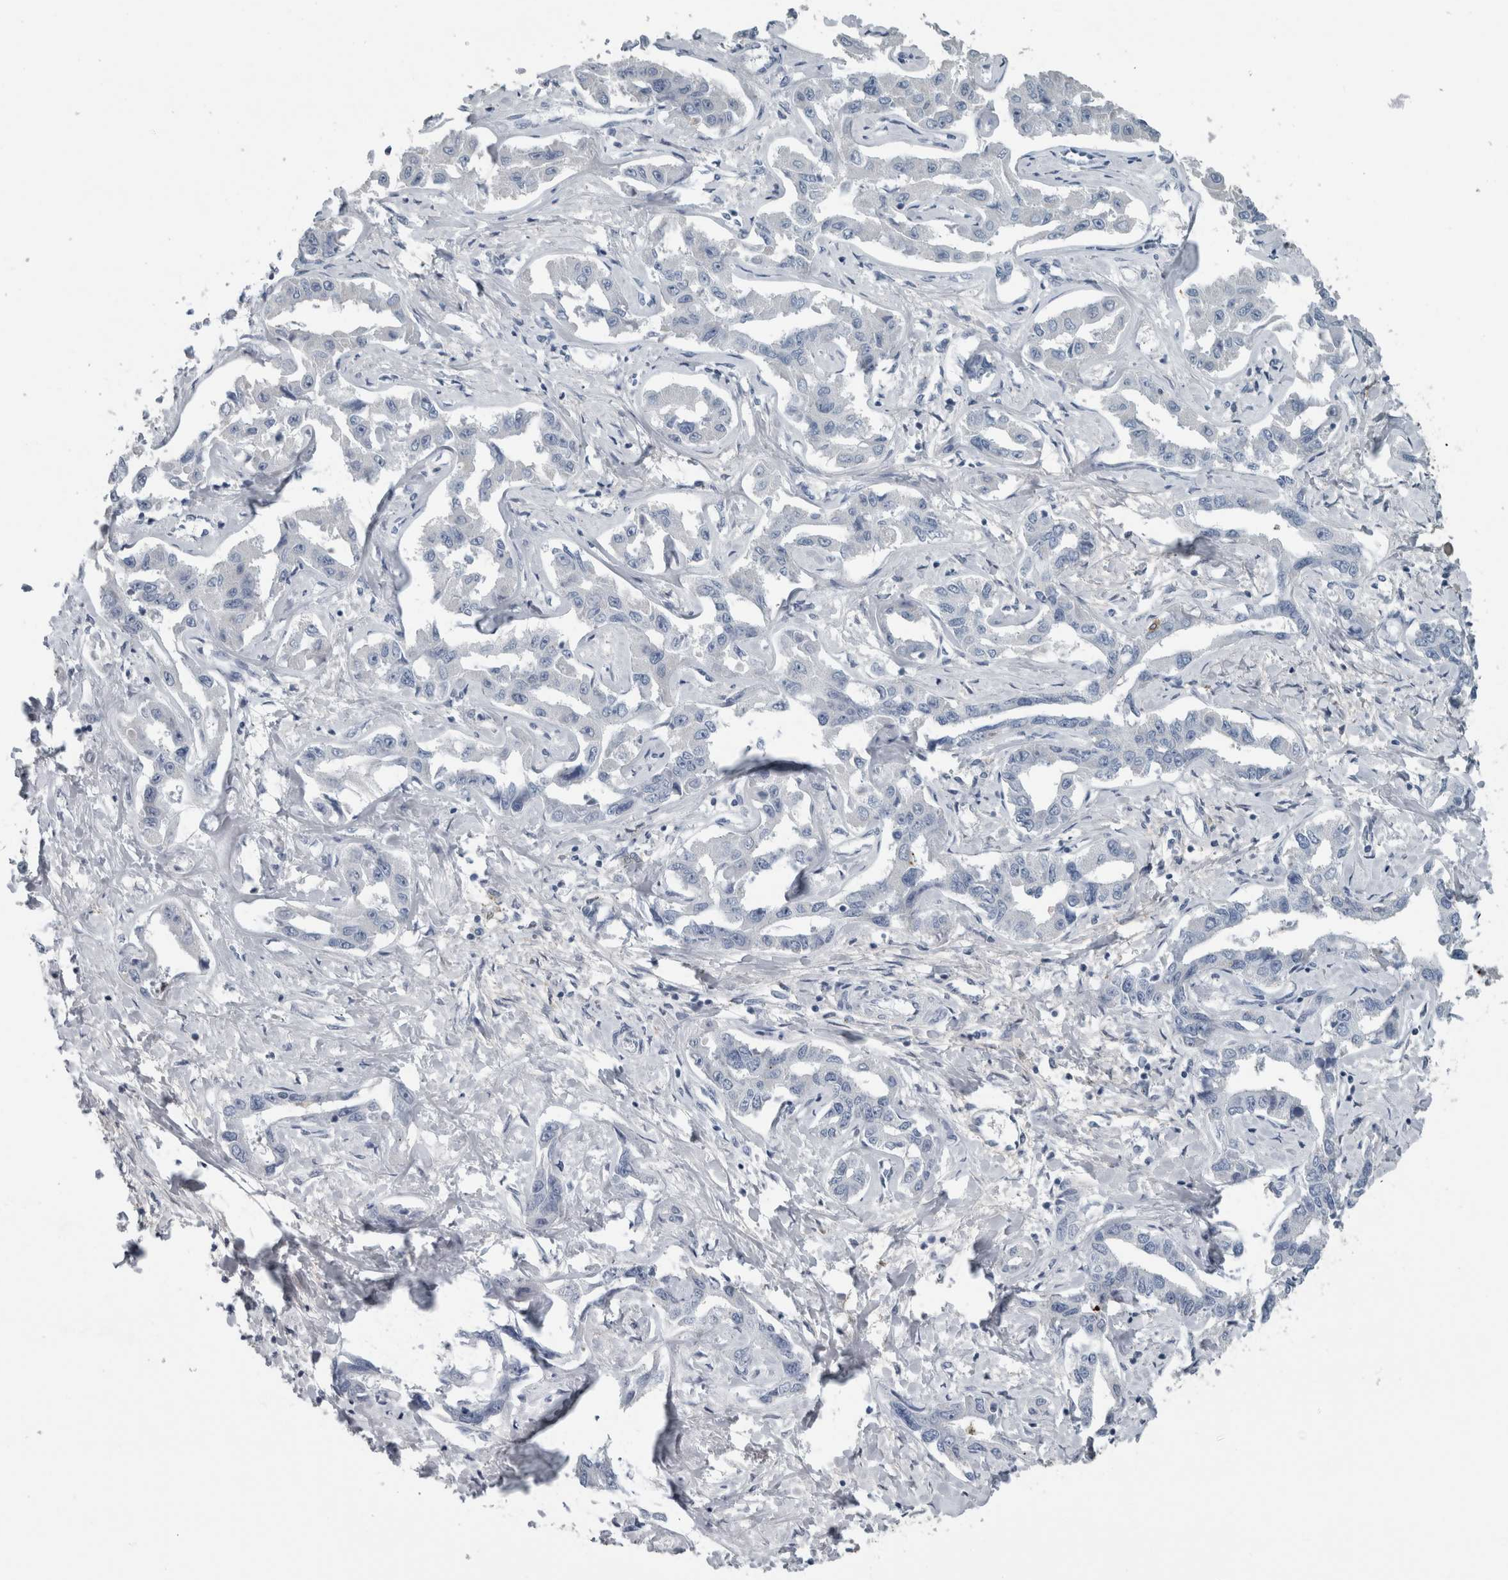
{"staining": {"intensity": "negative", "quantity": "none", "location": "none"}, "tissue": "liver cancer", "cell_type": "Tumor cells", "image_type": "cancer", "snomed": [{"axis": "morphology", "description": "Cholangiocarcinoma"}, {"axis": "topography", "description": "Liver"}], "caption": "IHC of liver cancer (cholangiocarcinoma) shows no positivity in tumor cells. (Brightfield microscopy of DAB (3,3'-diaminobenzidine) immunohistochemistry at high magnification).", "gene": "ACSF2", "patient": {"sex": "male", "age": 59}}